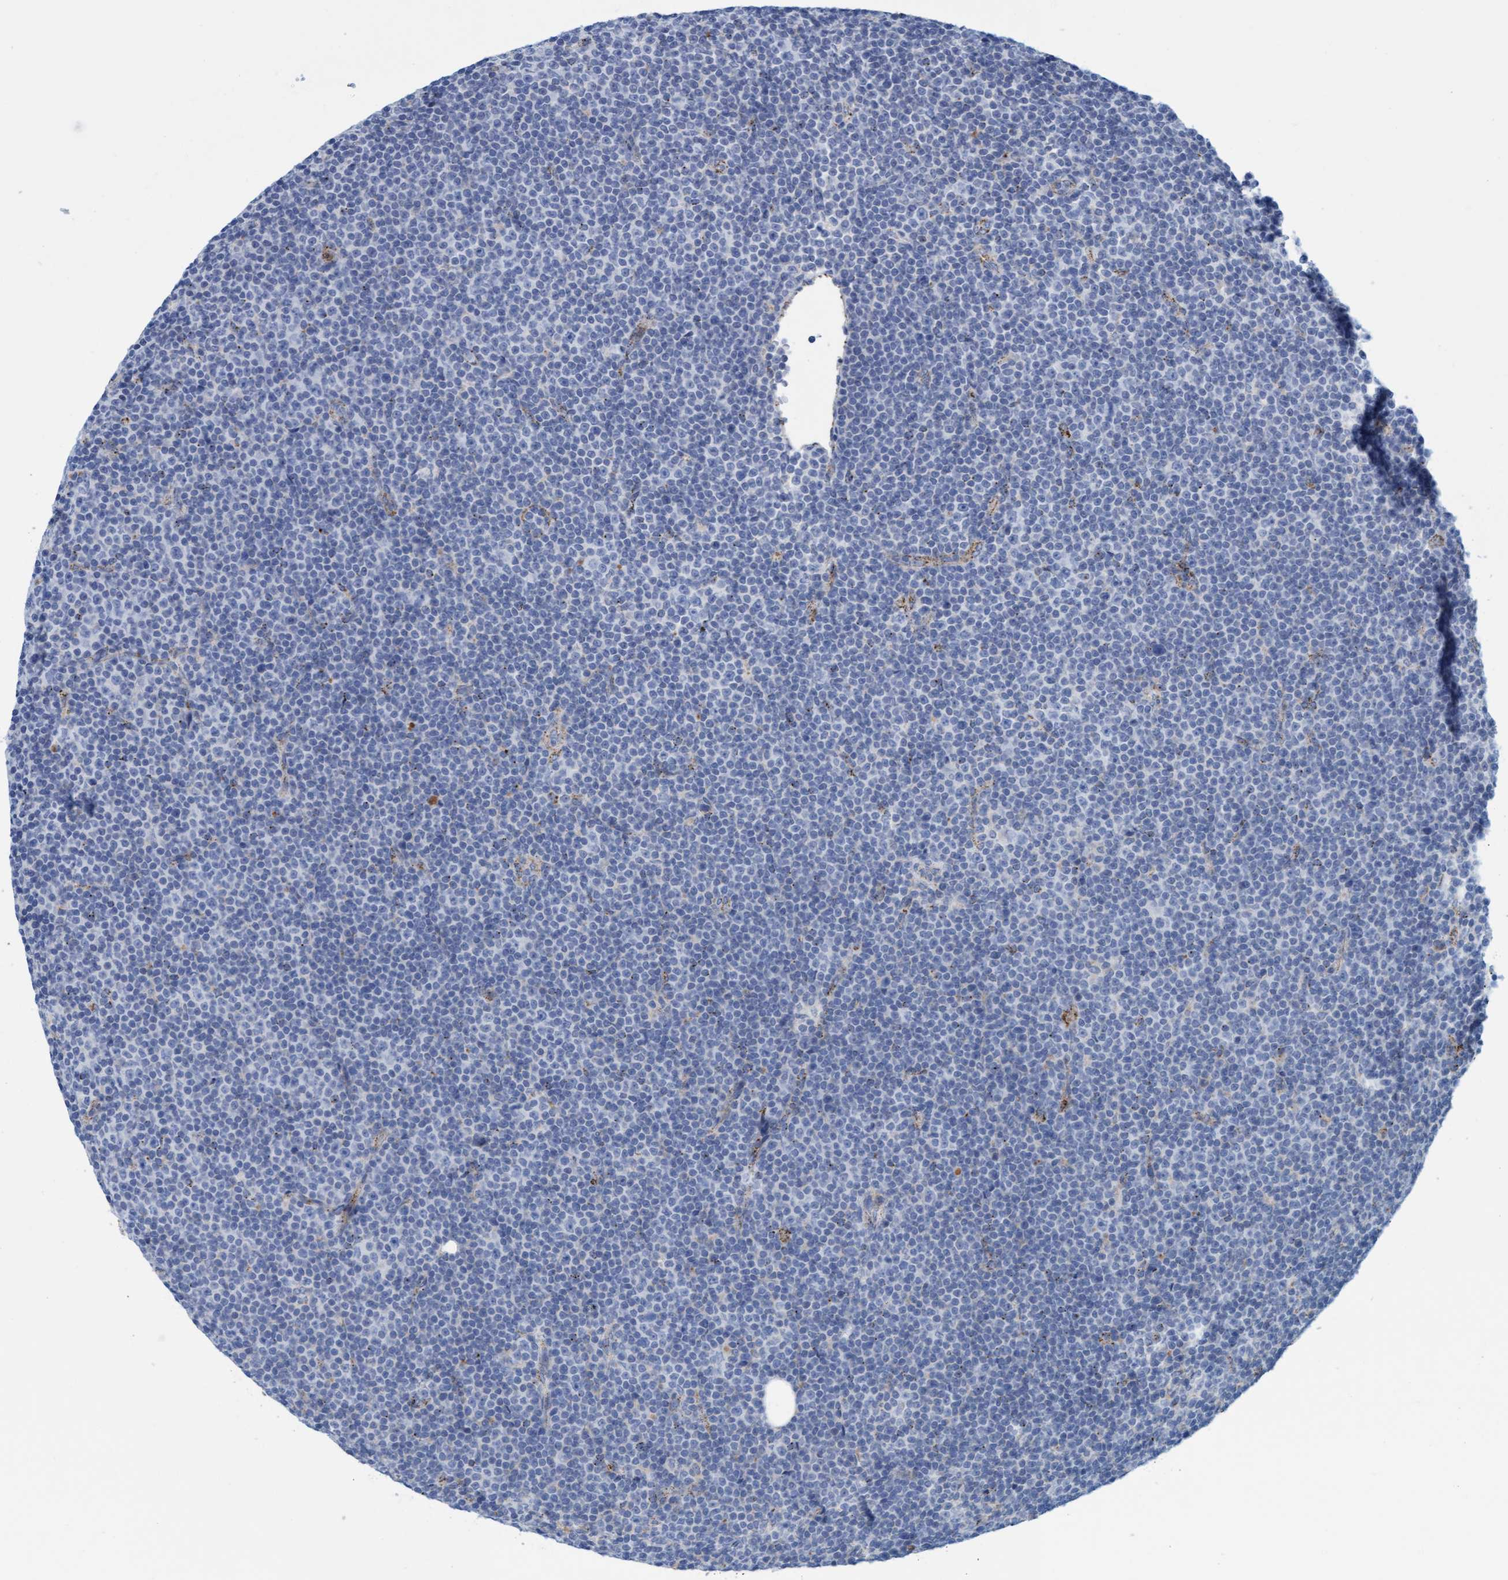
{"staining": {"intensity": "negative", "quantity": "none", "location": "none"}, "tissue": "lymphoma", "cell_type": "Tumor cells", "image_type": "cancer", "snomed": [{"axis": "morphology", "description": "Malignant lymphoma, non-Hodgkin's type, Low grade"}, {"axis": "topography", "description": "Lymph node"}], "caption": "This is a image of immunohistochemistry (IHC) staining of lymphoma, which shows no positivity in tumor cells.", "gene": "SGSH", "patient": {"sex": "female", "age": 67}}